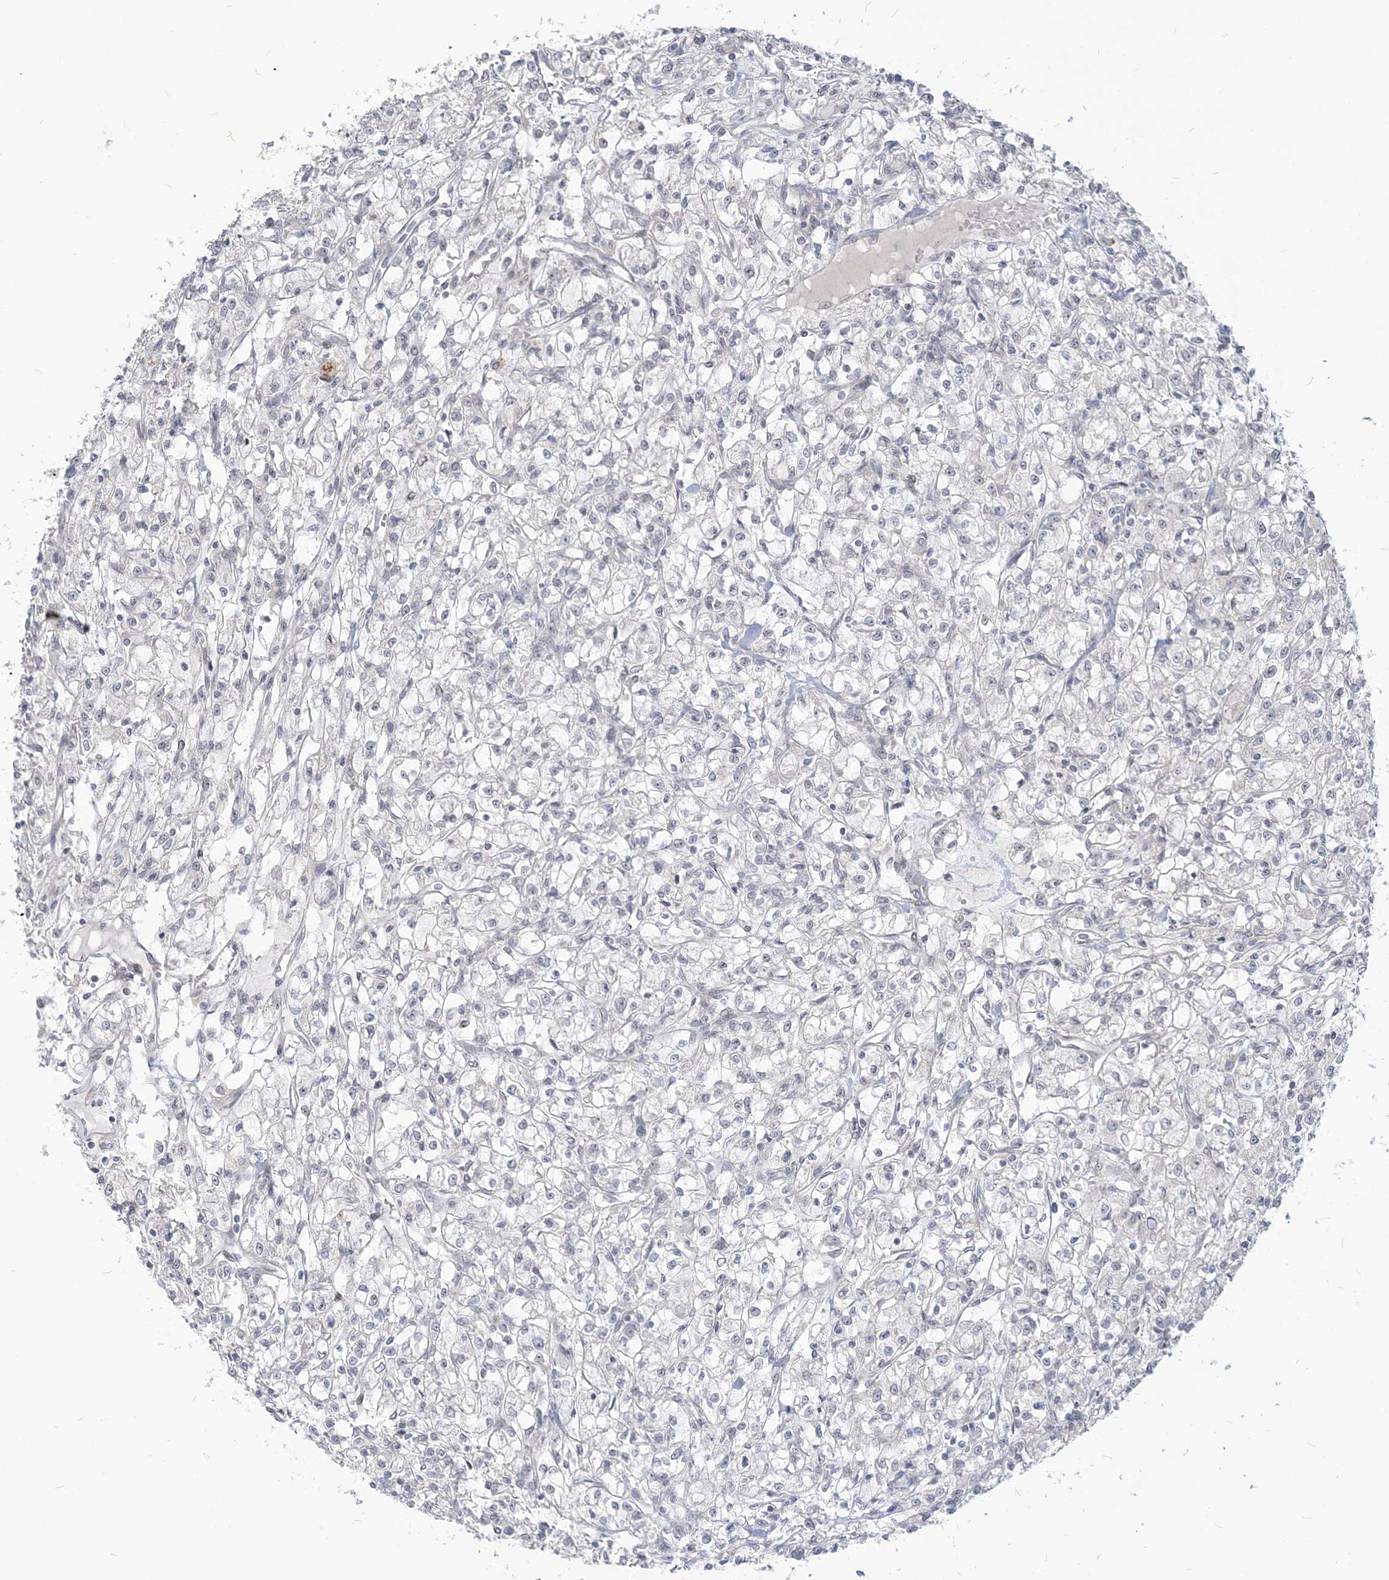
{"staining": {"intensity": "negative", "quantity": "none", "location": "none"}, "tissue": "renal cancer", "cell_type": "Tumor cells", "image_type": "cancer", "snomed": [{"axis": "morphology", "description": "Adenocarcinoma, NOS"}, {"axis": "topography", "description": "Kidney"}], "caption": "High magnification brightfield microscopy of renal adenocarcinoma stained with DAB (brown) and counterstained with hematoxylin (blue): tumor cells show no significant positivity.", "gene": "SDAD1", "patient": {"sex": "female", "age": 59}}